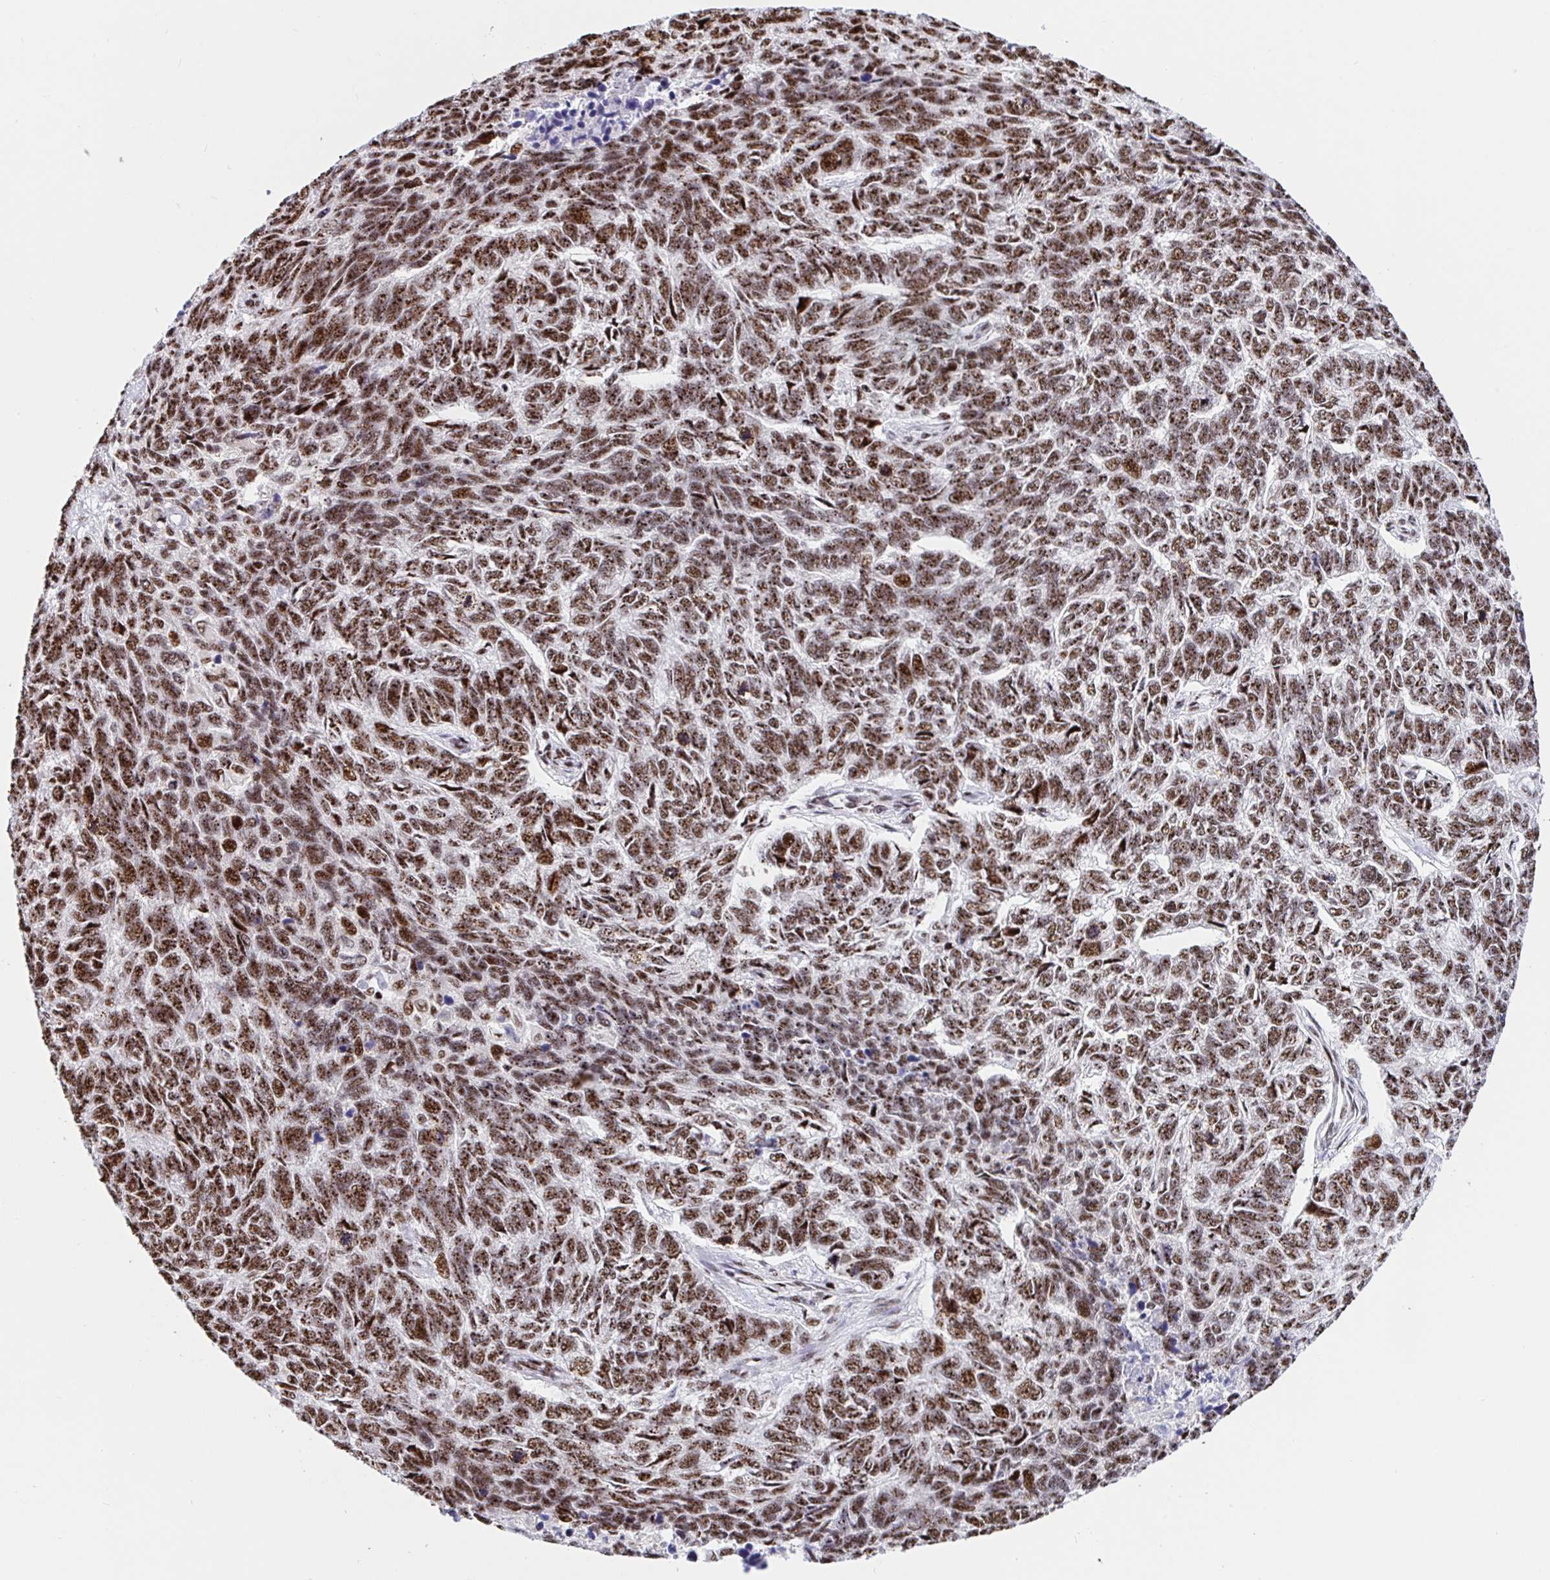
{"staining": {"intensity": "moderate", "quantity": ">75%", "location": "nuclear"}, "tissue": "skin cancer", "cell_type": "Tumor cells", "image_type": "cancer", "snomed": [{"axis": "morphology", "description": "Basal cell carcinoma"}, {"axis": "topography", "description": "Skin"}], "caption": "DAB immunohistochemical staining of human skin cancer (basal cell carcinoma) displays moderate nuclear protein staining in about >75% of tumor cells. (Stains: DAB in brown, nuclei in blue, Microscopy: brightfield microscopy at high magnification).", "gene": "SETD5", "patient": {"sex": "female", "age": 65}}